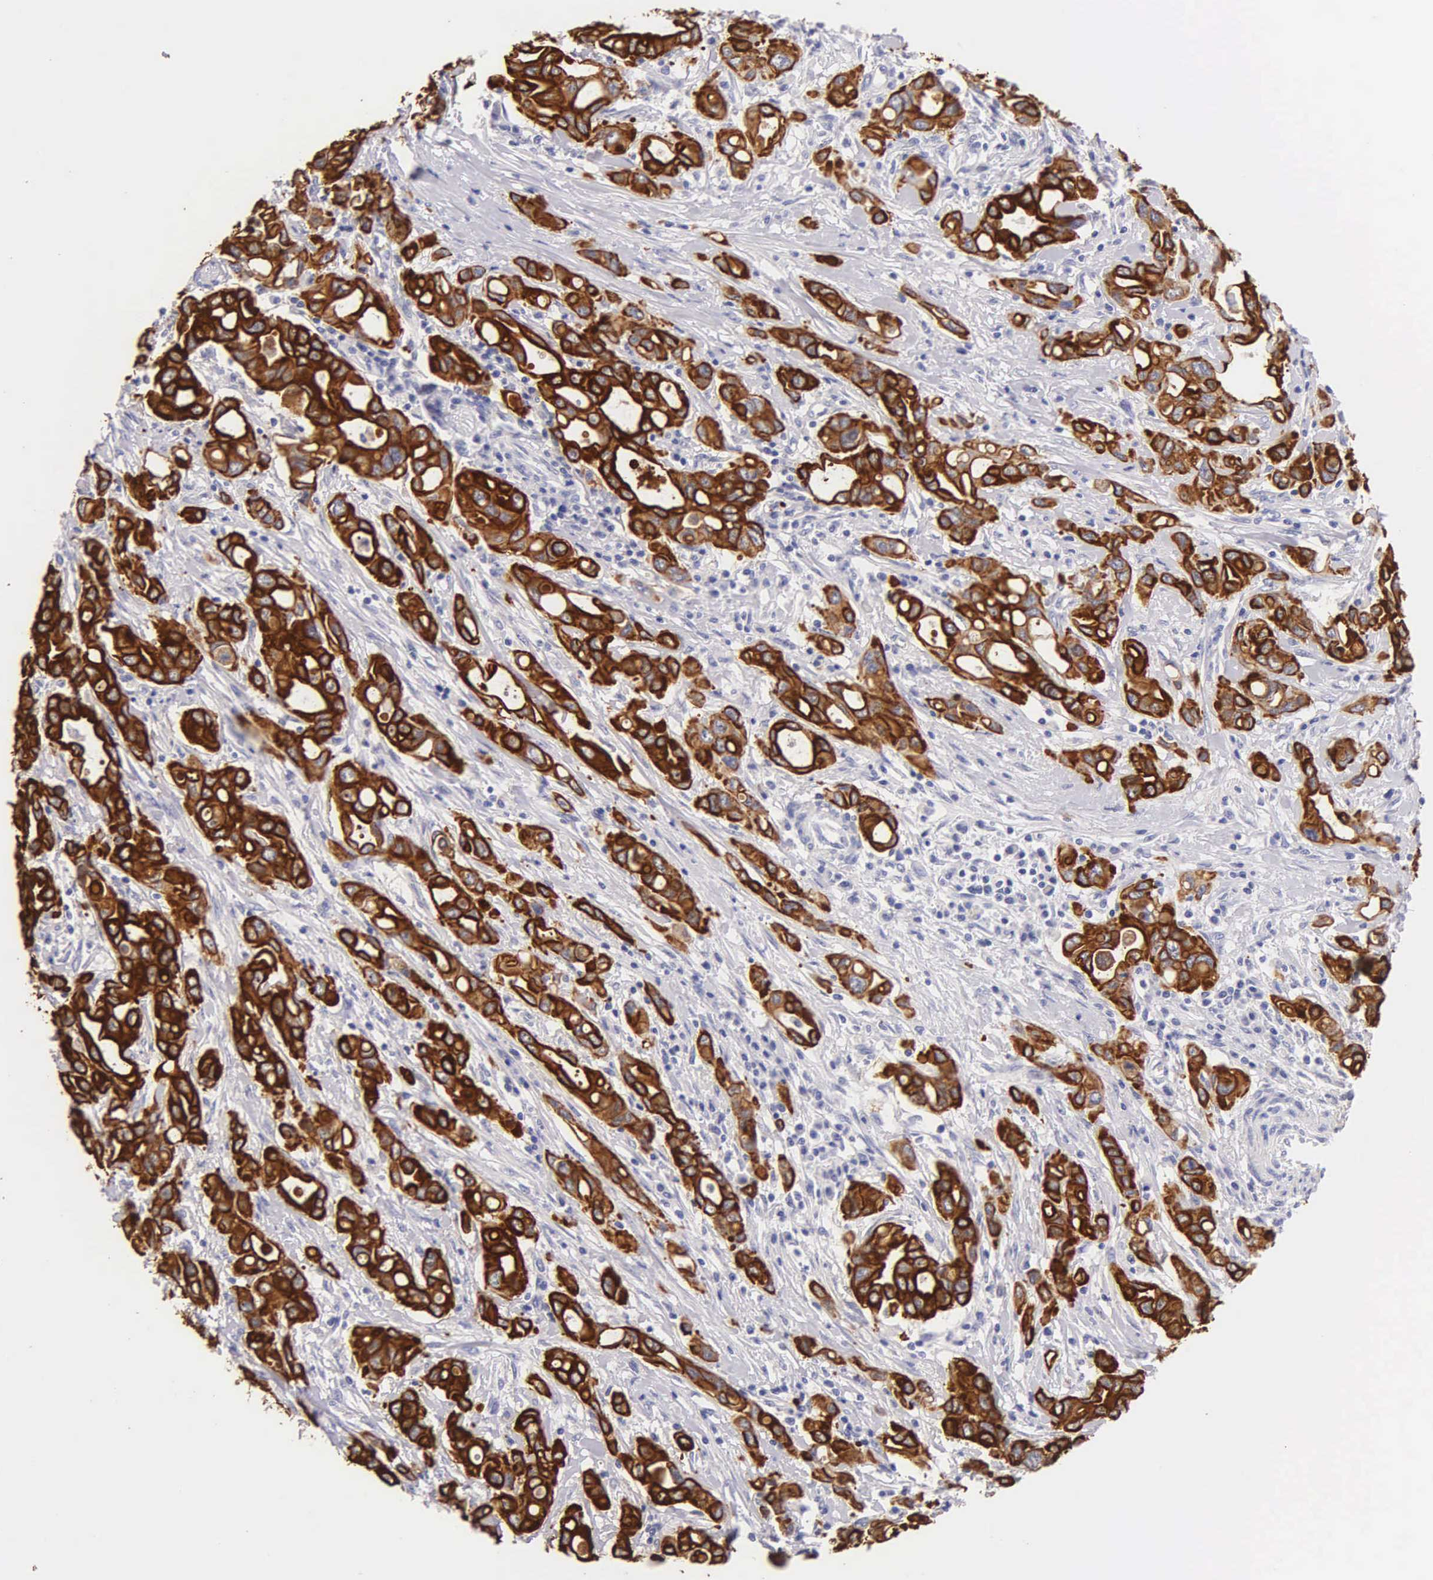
{"staining": {"intensity": "strong", "quantity": ">75%", "location": "cytoplasmic/membranous"}, "tissue": "pancreatic cancer", "cell_type": "Tumor cells", "image_type": "cancer", "snomed": [{"axis": "morphology", "description": "Adenocarcinoma, NOS"}, {"axis": "topography", "description": "Pancreas"}], "caption": "About >75% of tumor cells in human adenocarcinoma (pancreatic) exhibit strong cytoplasmic/membranous protein expression as visualized by brown immunohistochemical staining.", "gene": "KRT17", "patient": {"sex": "female", "age": 57}}